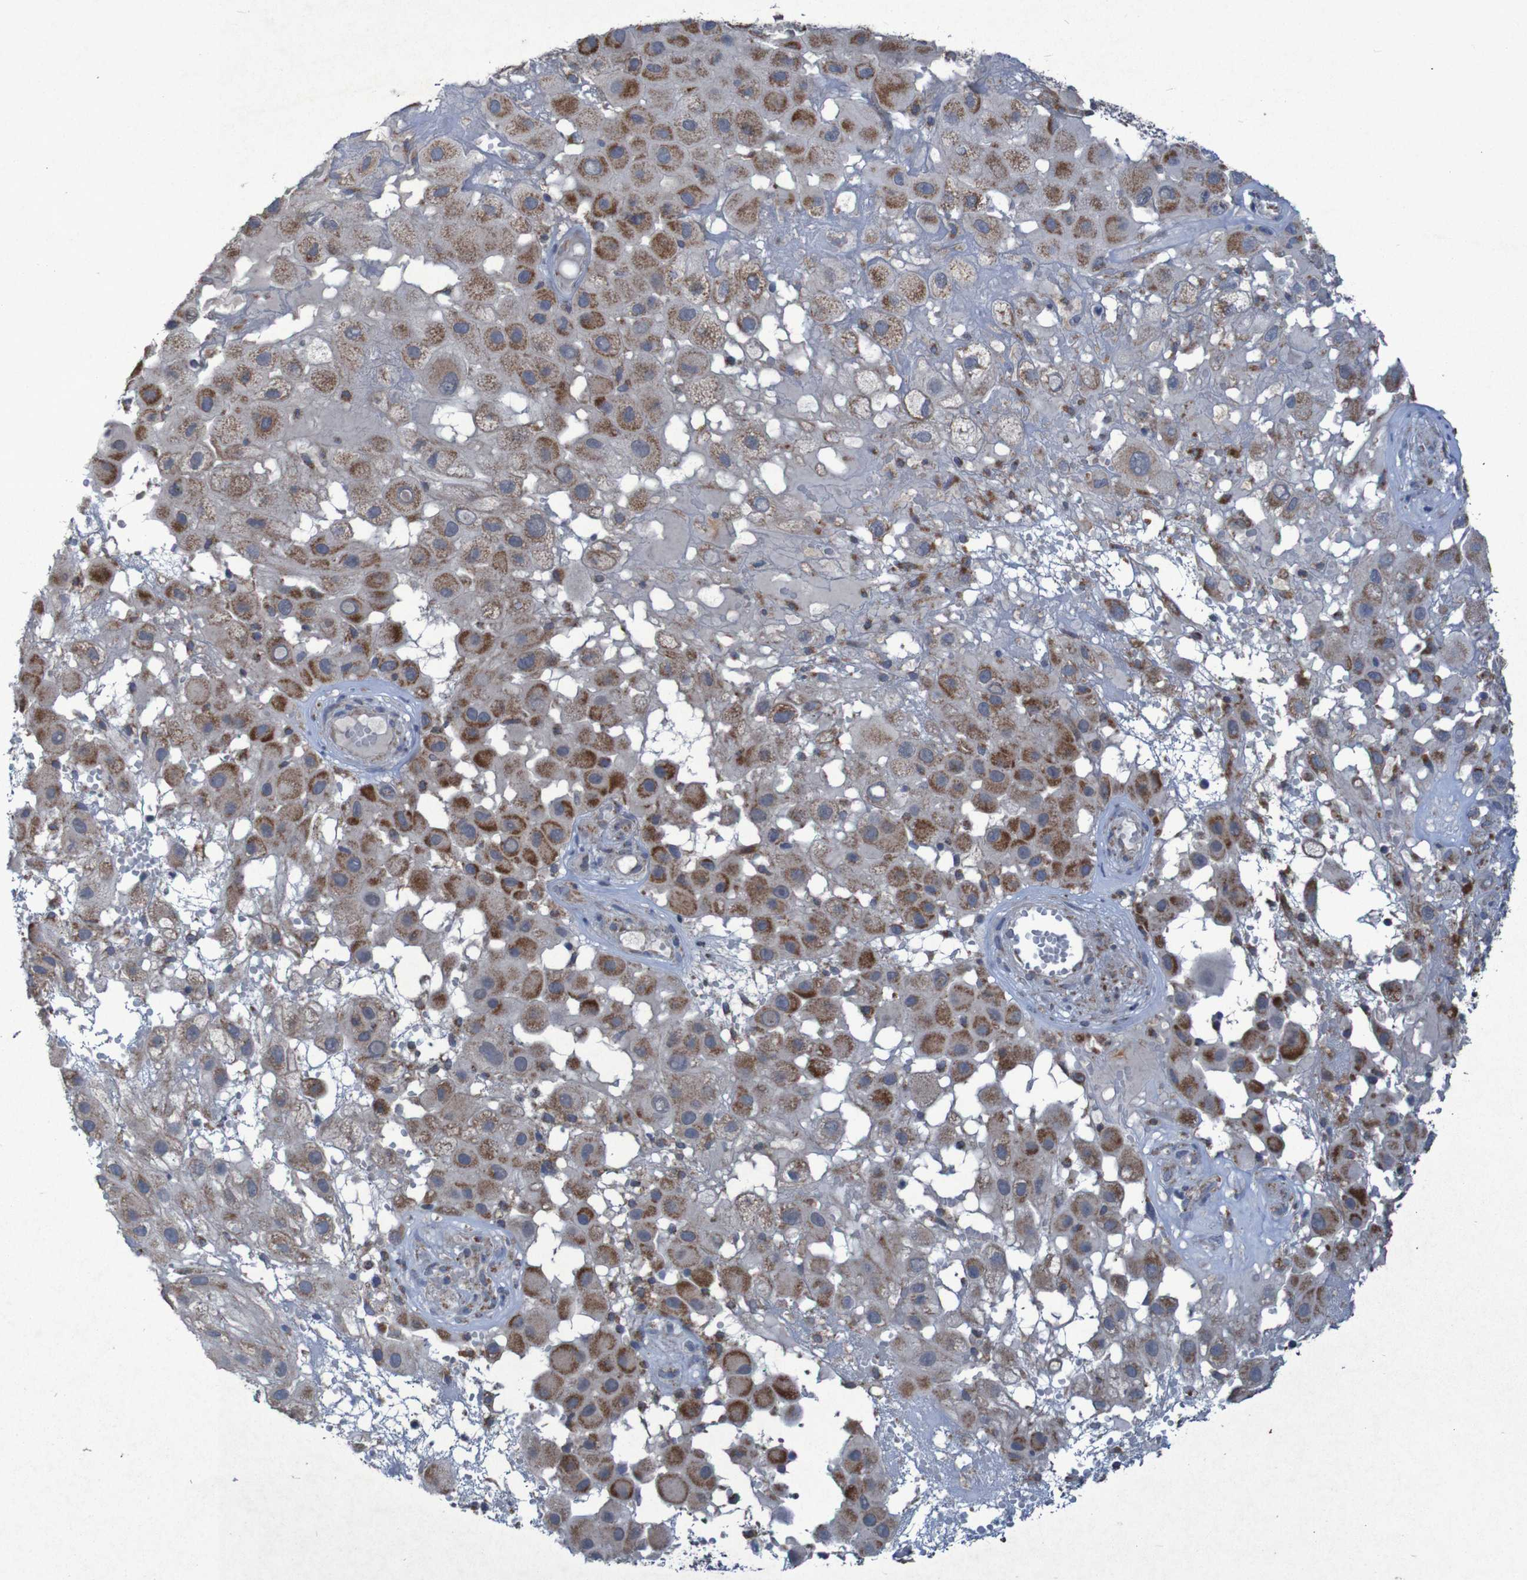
{"staining": {"intensity": "moderate", "quantity": ">75%", "location": "cytoplasmic/membranous"}, "tissue": "melanoma", "cell_type": "Tumor cells", "image_type": "cancer", "snomed": [{"axis": "morphology", "description": "Malignant melanoma, NOS"}, {"axis": "topography", "description": "Skin"}], "caption": "Malignant melanoma stained for a protein (brown) exhibits moderate cytoplasmic/membranous positive staining in about >75% of tumor cells.", "gene": "CCDC51", "patient": {"sex": "female", "age": 81}}